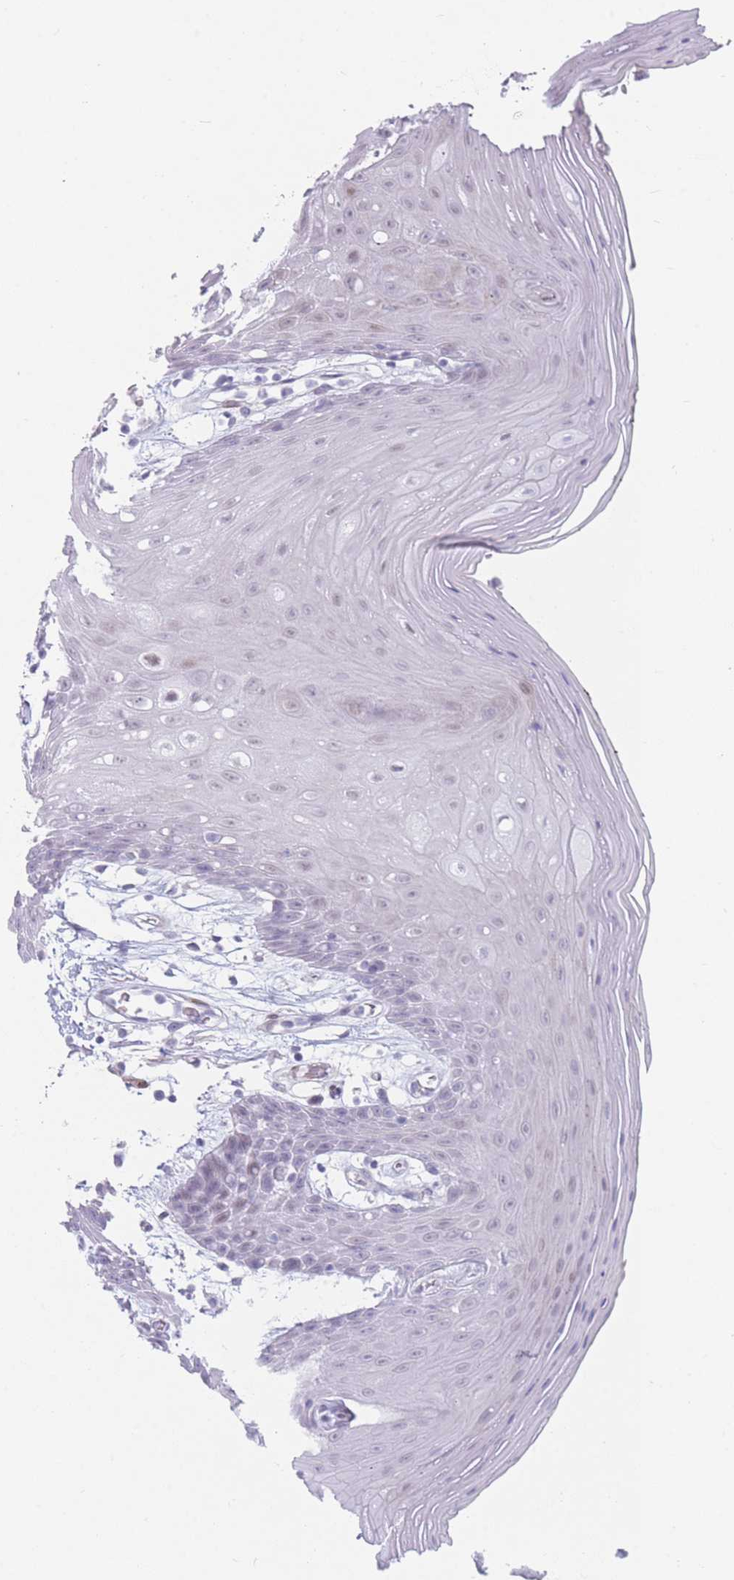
{"staining": {"intensity": "moderate", "quantity": "<25%", "location": "nuclear"}, "tissue": "oral mucosa", "cell_type": "Squamous epithelial cells", "image_type": "normal", "snomed": [{"axis": "morphology", "description": "Normal tissue, NOS"}, {"axis": "topography", "description": "Oral tissue"}, {"axis": "topography", "description": "Tounge, NOS"}], "caption": "Approximately <25% of squamous epithelial cells in unremarkable human oral mucosa display moderate nuclear protein expression as visualized by brown immunohistochemical staining.", "gene": "IFNA10", "patient": {"sex": "female", "age": 59}}